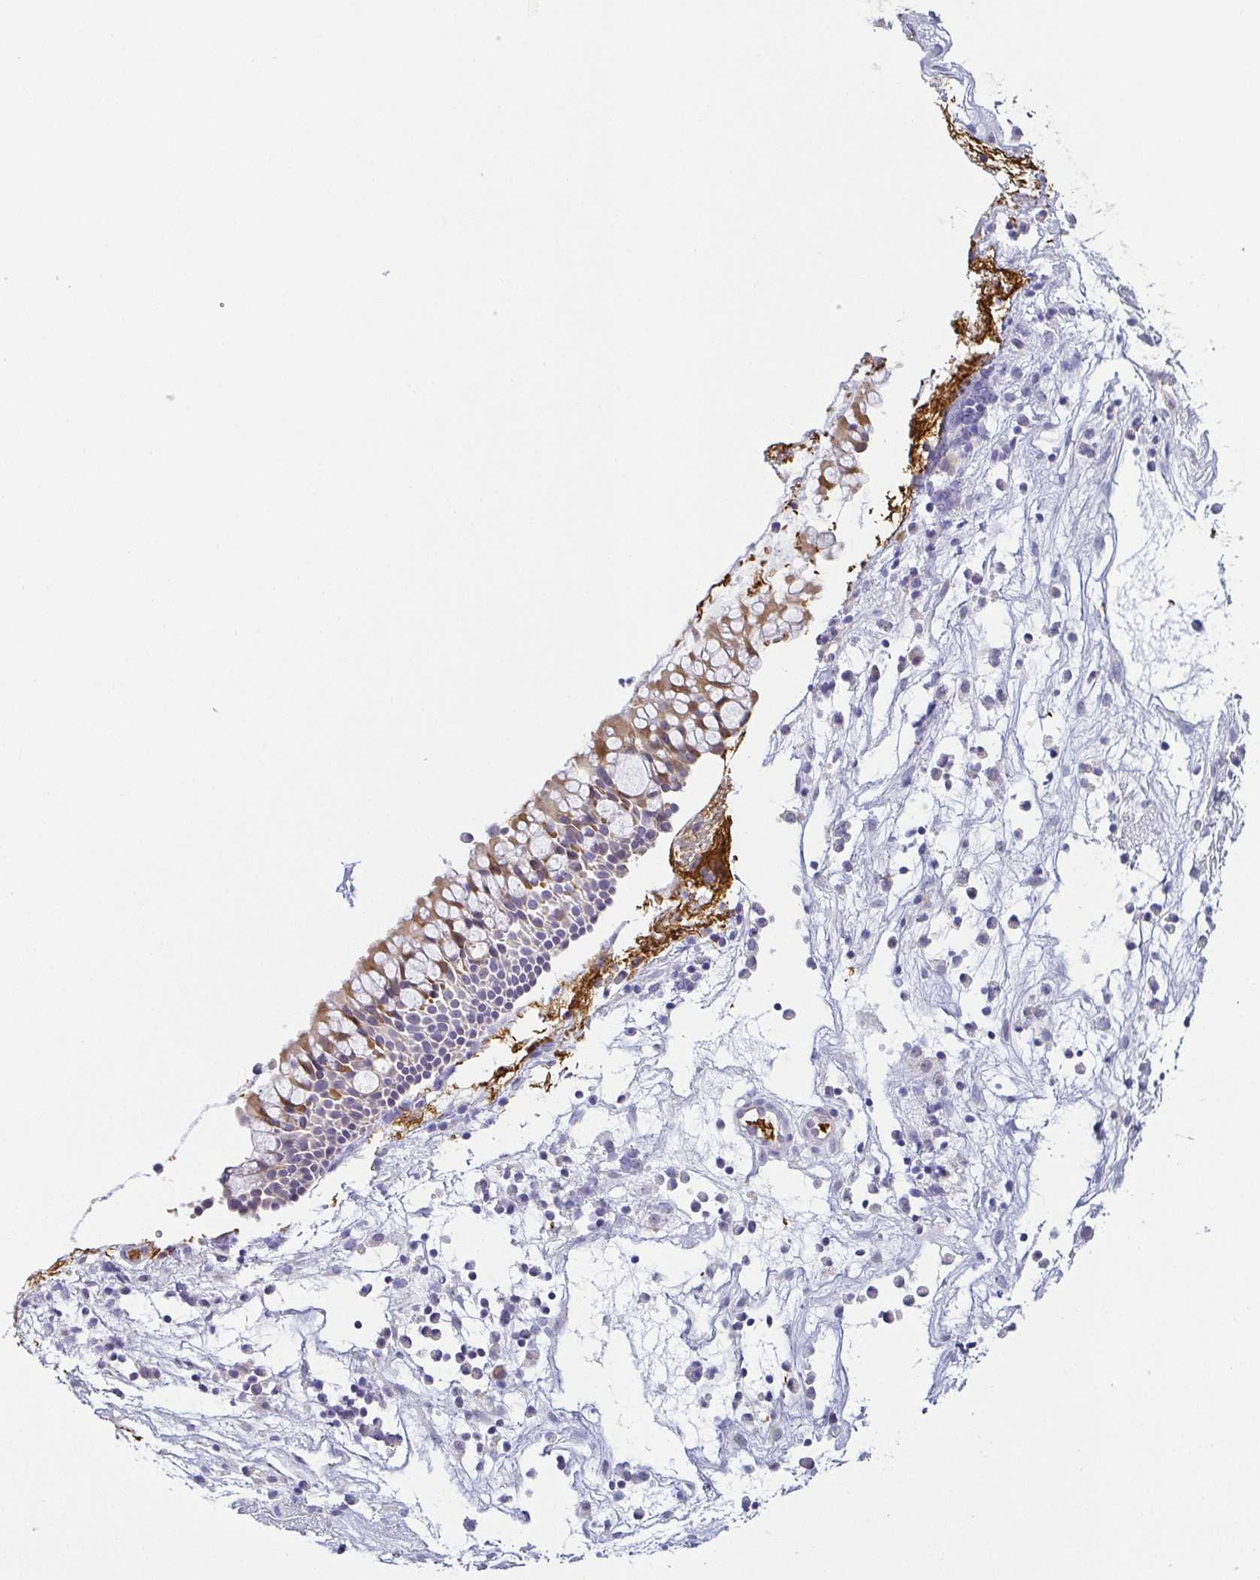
{"staining": {"intensity": "moderate", "quantity": "<25%", "location": "cytoplasmic/membranous"}, "tissue": "nasopharynx", "cell_type": "Respiratory epithelial cells", "image_type": "normal", "snomed": [{"axis": "morphology", "description": "Normal tissue, NOS"}, {"axis": "topography", "description": "Nasopharynx"}], "caption": "Immunohistochemical staining of normal nasopharynx shows moderate cytoplasmic/membranous protein positivity in approximately <25% of respiratory epithelial cells. (DAB = brown stain, brightfield microscopy at high magnification).", "gene": "FAM162B", "patient": {"sex": "male", "age": 56}}